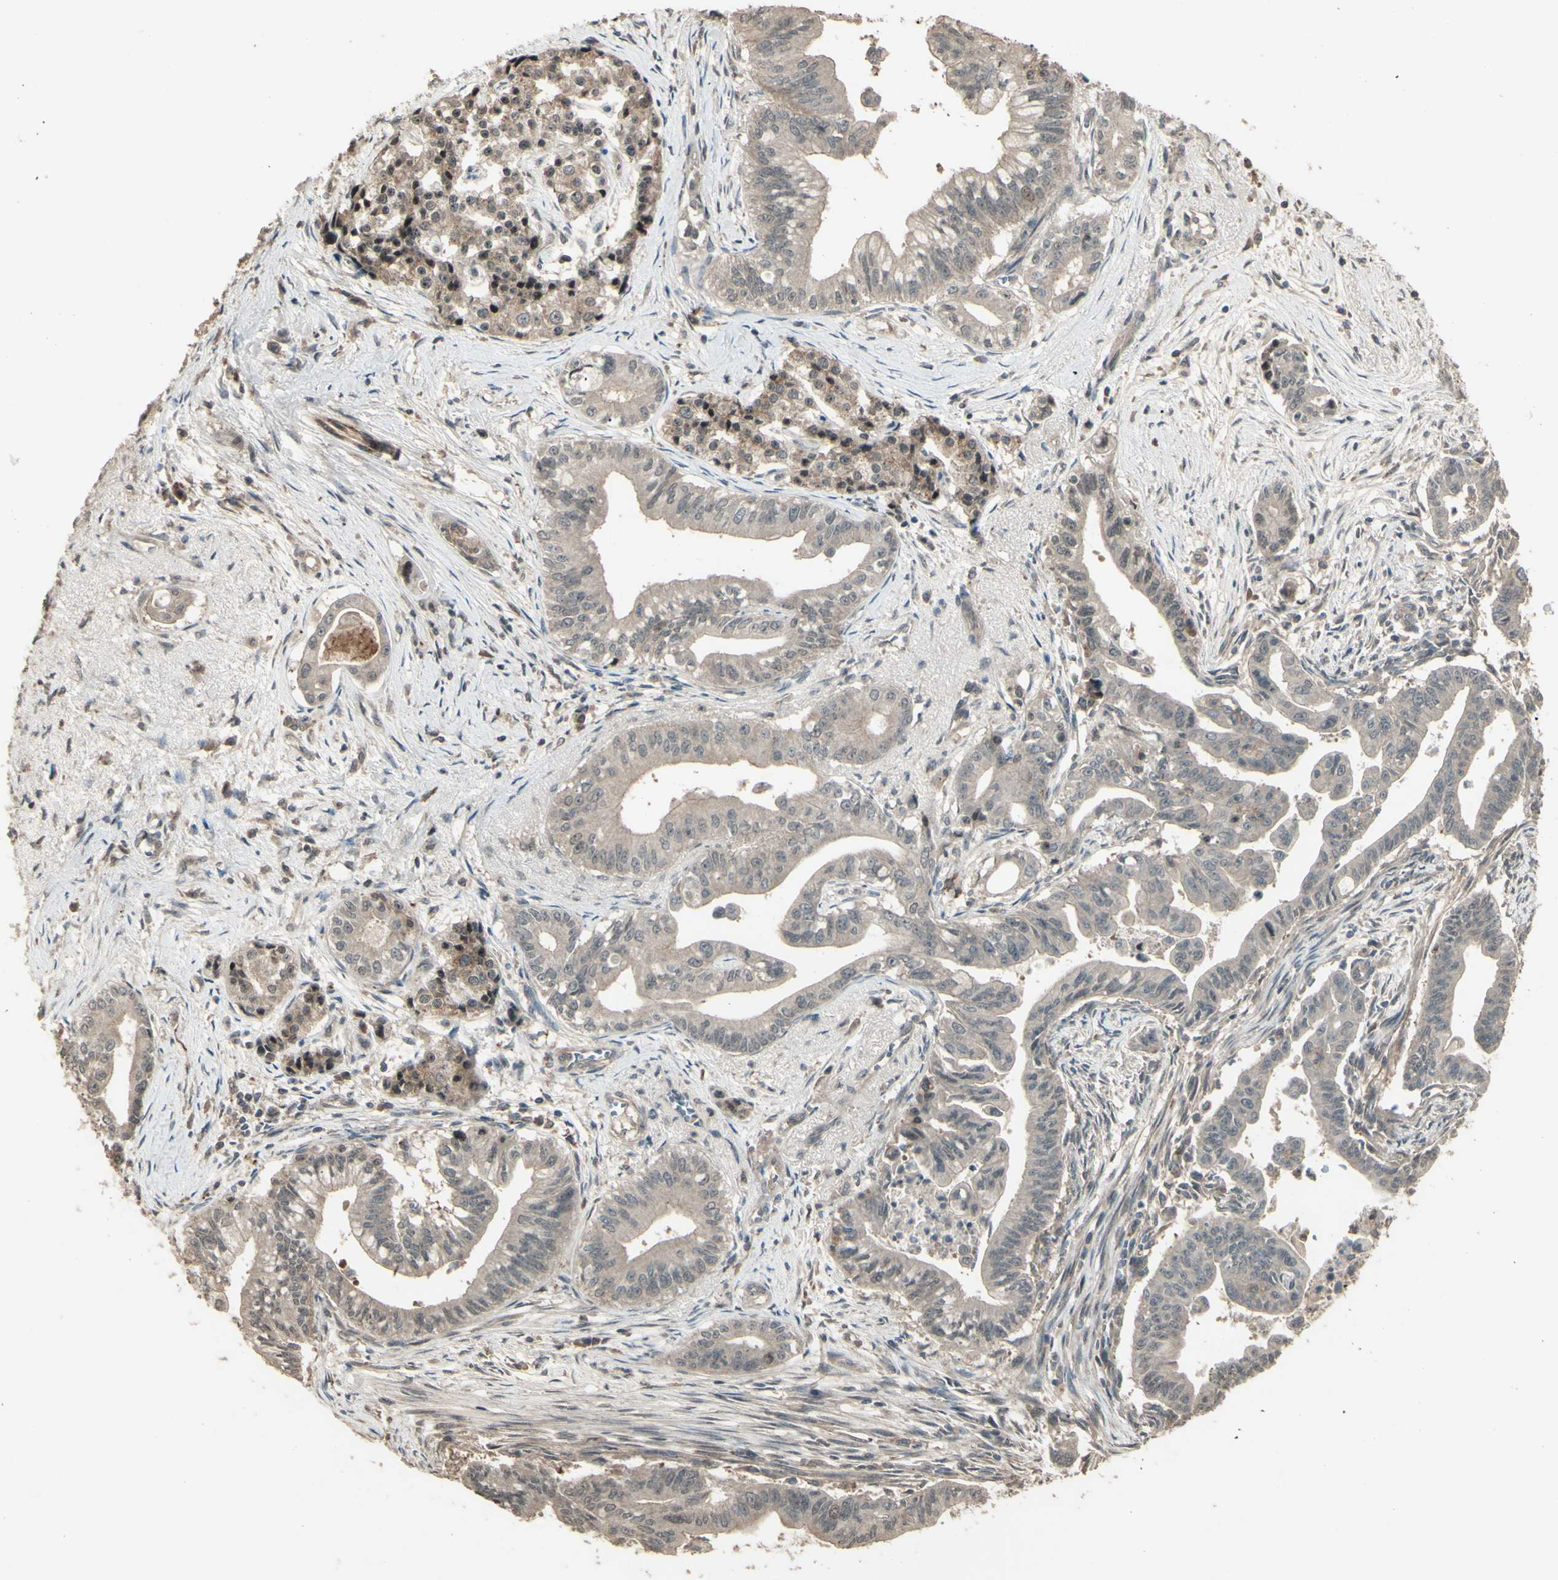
{"staining": {"intensity": "weak", "quantity": ">75%", "location": "cytoplasmic/membranous"}, "tissue": "pancreatic cancer", "cell_type": "Tumor cells", "image_type": "cancer", "snomed": [{"axis": "morphology", "description": "Adenocarcinoma, NOS"}, {"axis": "topography", "description": "Pancreas"}], "caption": "Immunohistochemistry of pancreatic cancer displays low levels of weak cytoplasmic/membranous expression in about >75% of tumor cells.", "gene": "GNAS", "patient": {"sex": "male", "age": 70}}